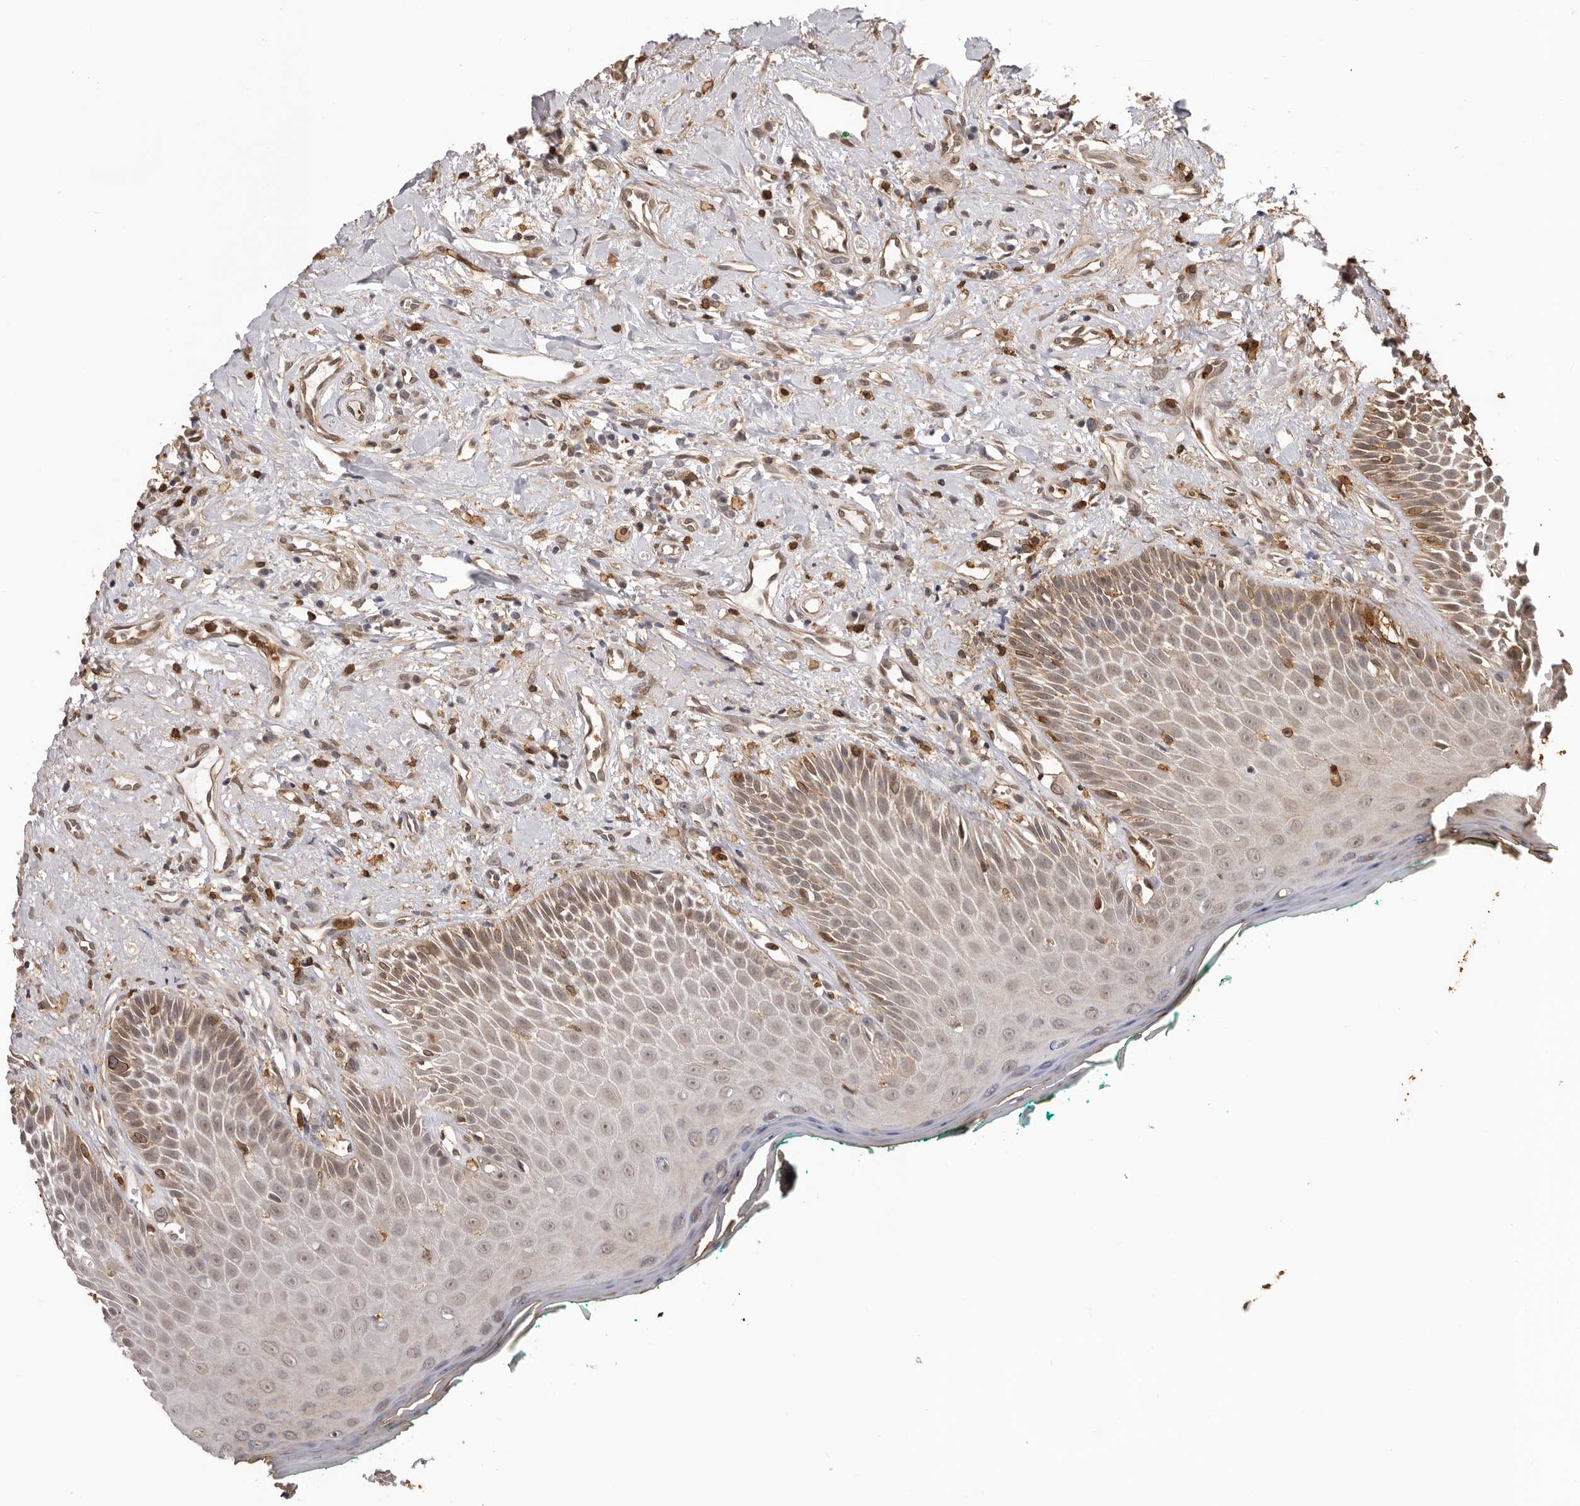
{"staining": {"intensity": "strong", "quantity": "25%-75%", "location": "cytoplasmic/membranous,nuclear"}, "tissue": "oral mucosa", "cell_type": "Squamous epithelial cells", "image_type": "normal", "snomed": [{"axis": "morphology", "description": "Normal tissue, NOS"}, {"axis": "topography", "description": "Oral tissue"}], "caption": "A brown stain shows strong cytoplasmic/membranous,nuclear expression of a protein in squamous epithelial cells of unremarkable oral mucosa. Immunohistochemistry (ihc) stains the protein of interest in brown and the nuclei are stained blue.", "gene": "PRR12", "patient": {"sex": "female", "age": 70}}